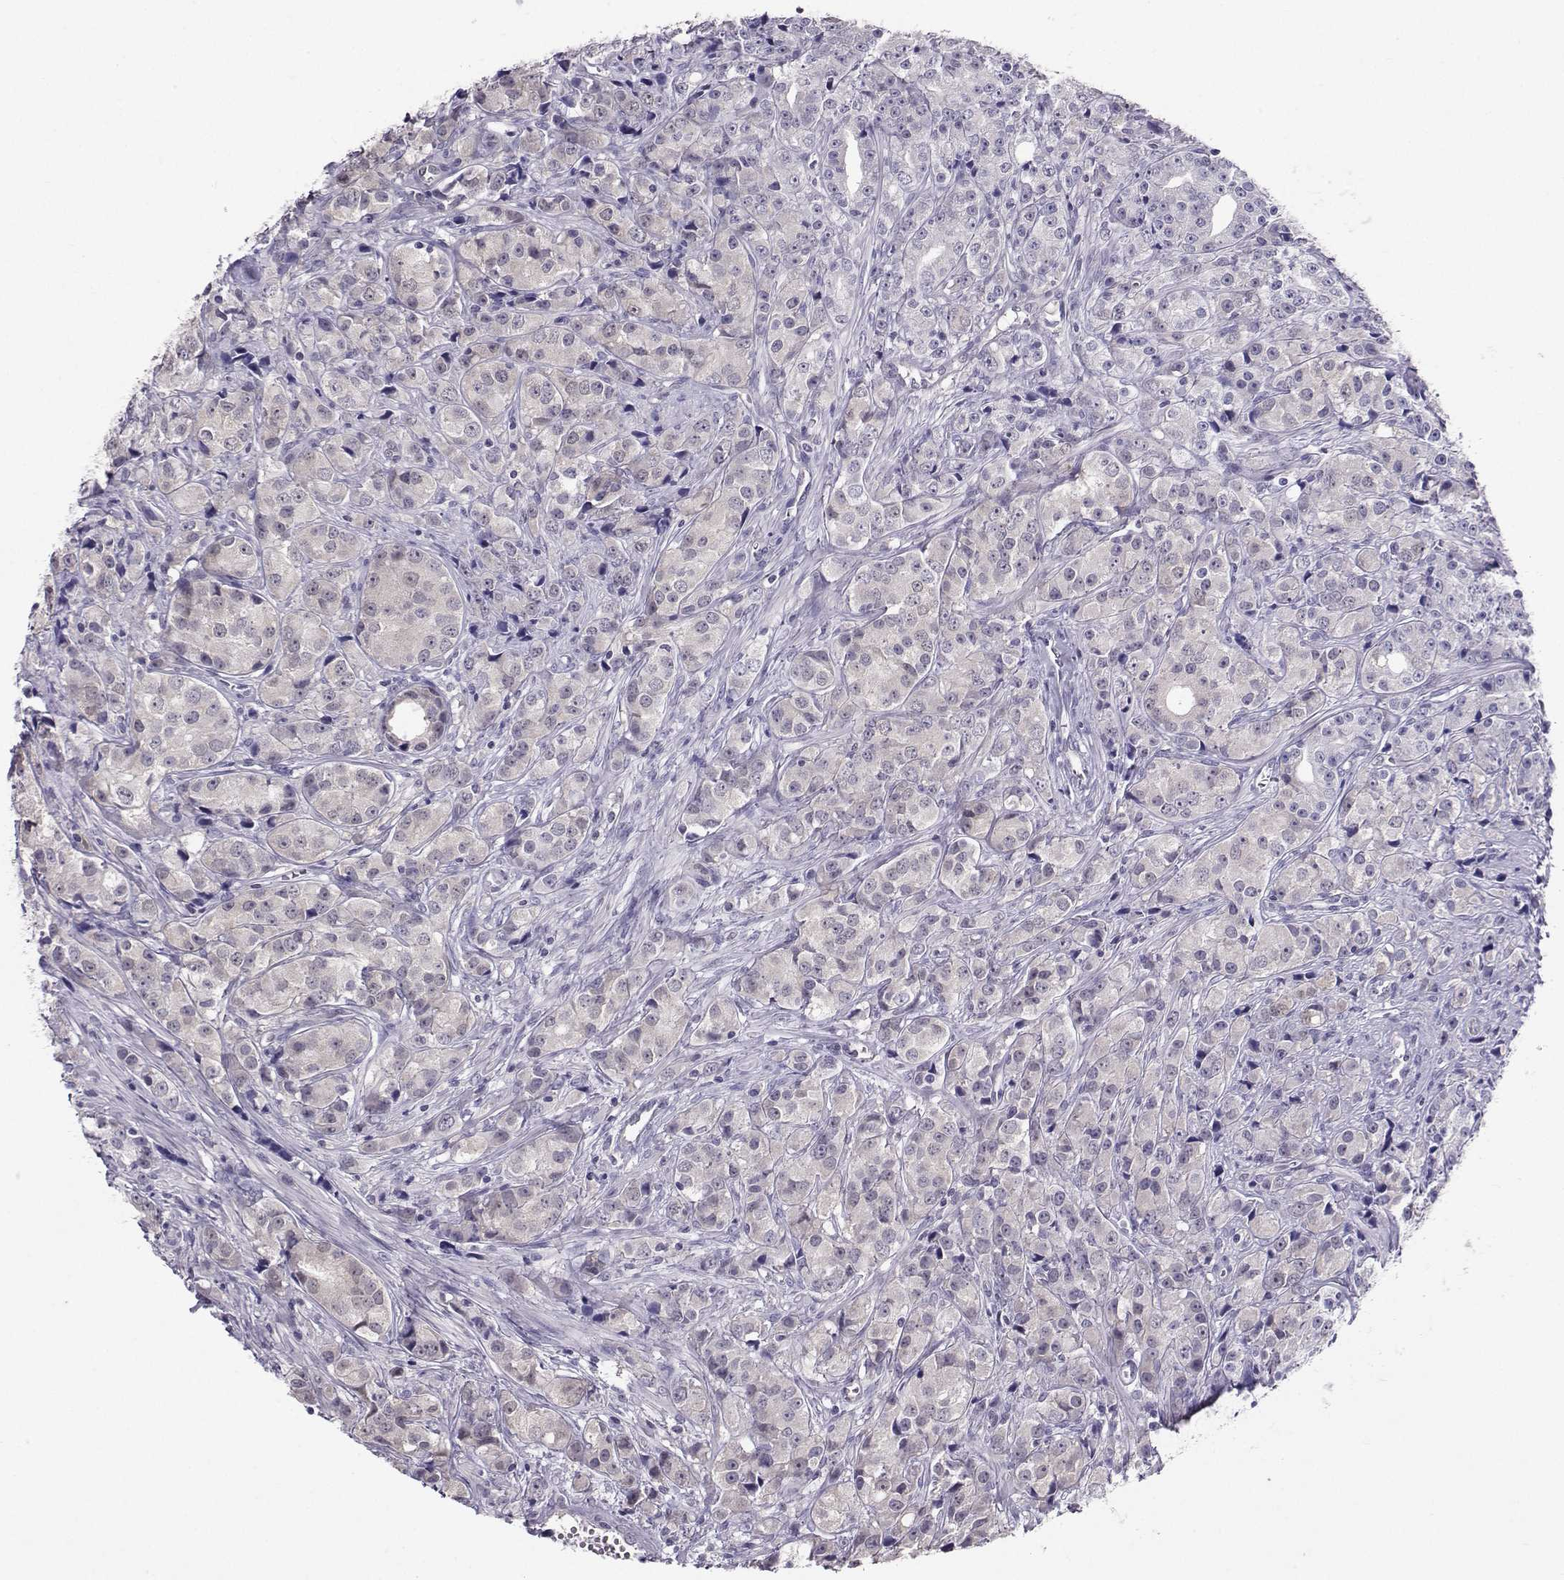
{"staining": {"intensity": "negative", "quantity": "none", "location": "none"}, "tissue": "prostate cancer", "cell_type": "Tumor cells", "image_type": "cancer", "snomed": [{"axis": "morphology", "description": "Adenocarcinoma, Medium grade"}, {"axis": "topography", "description": "Prostate"}], "caption": "High power microscopy photomicrograph of an immunohistochemistry micrograph of prostate cancer (medium-grade adenocarcinoma), revealing no significant positivity in tumor cells. The staining is performed using DAB (3,3'-diaminobenzidine) brown chromogen with nuclei counter-stained in using hematoxylin.", "gene": "PGK1", "patient": {"sex": "male", "age": 74}}